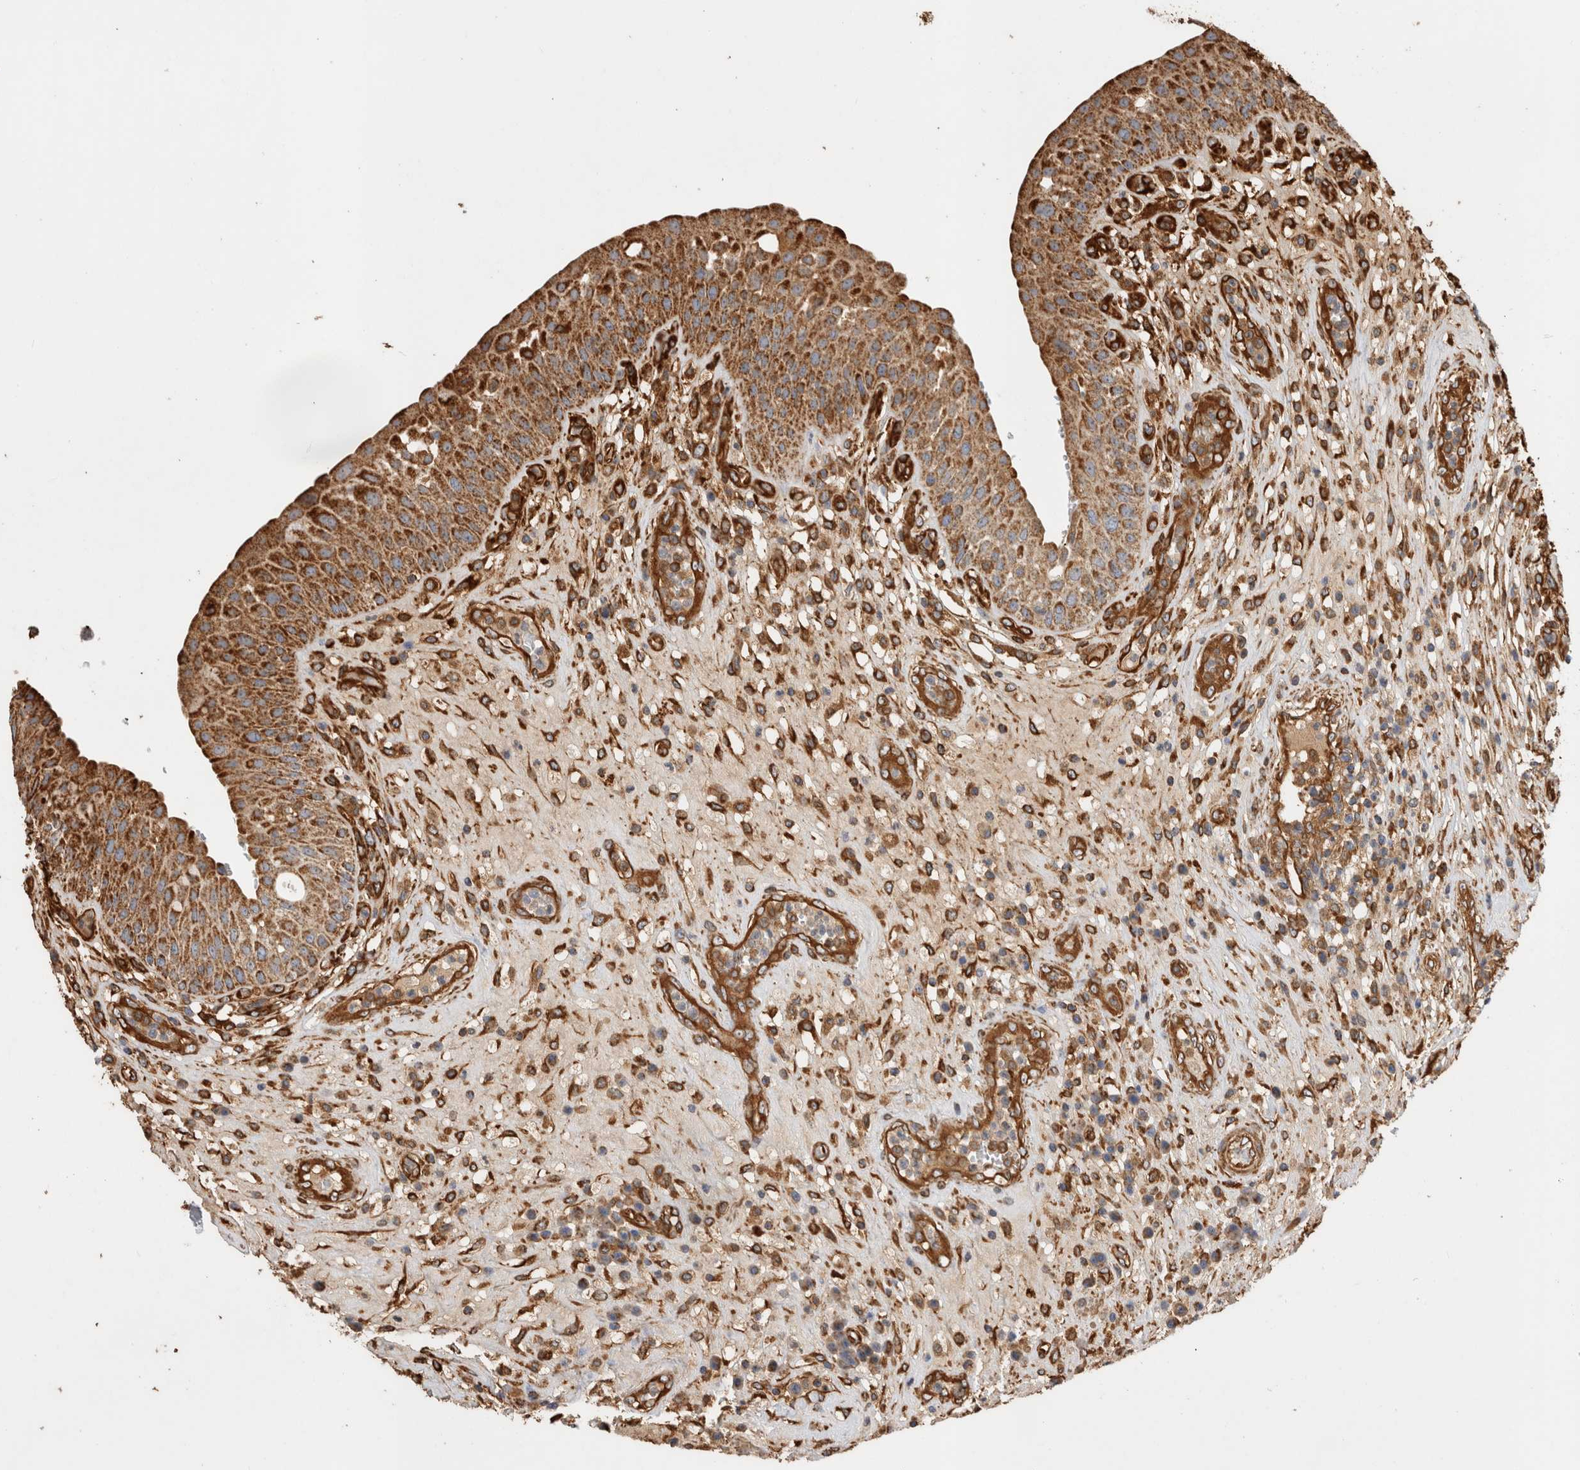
{"staining": {"intensity": "moderate", "quantity": ">75%", "location": "cytoplasmic/membranous"}, "tissue": "urinary bladder", "cell_type": "Urothelial cells", "image_type": "normal", "snomed": [{"axis": "morphology", "description": "Normal tissue, NOS"}, {"axis": "topography", "description": "Urinary bladder"}], "caption": "Immunohistochemical staining of unremarkable urinary bladder shows >75% levels of moderate cytoplasmic/membranous protein expression in about >75% of urothelial cells.", "gene": "ZNF397", "patient": {"sex": "female", "age": 62}}